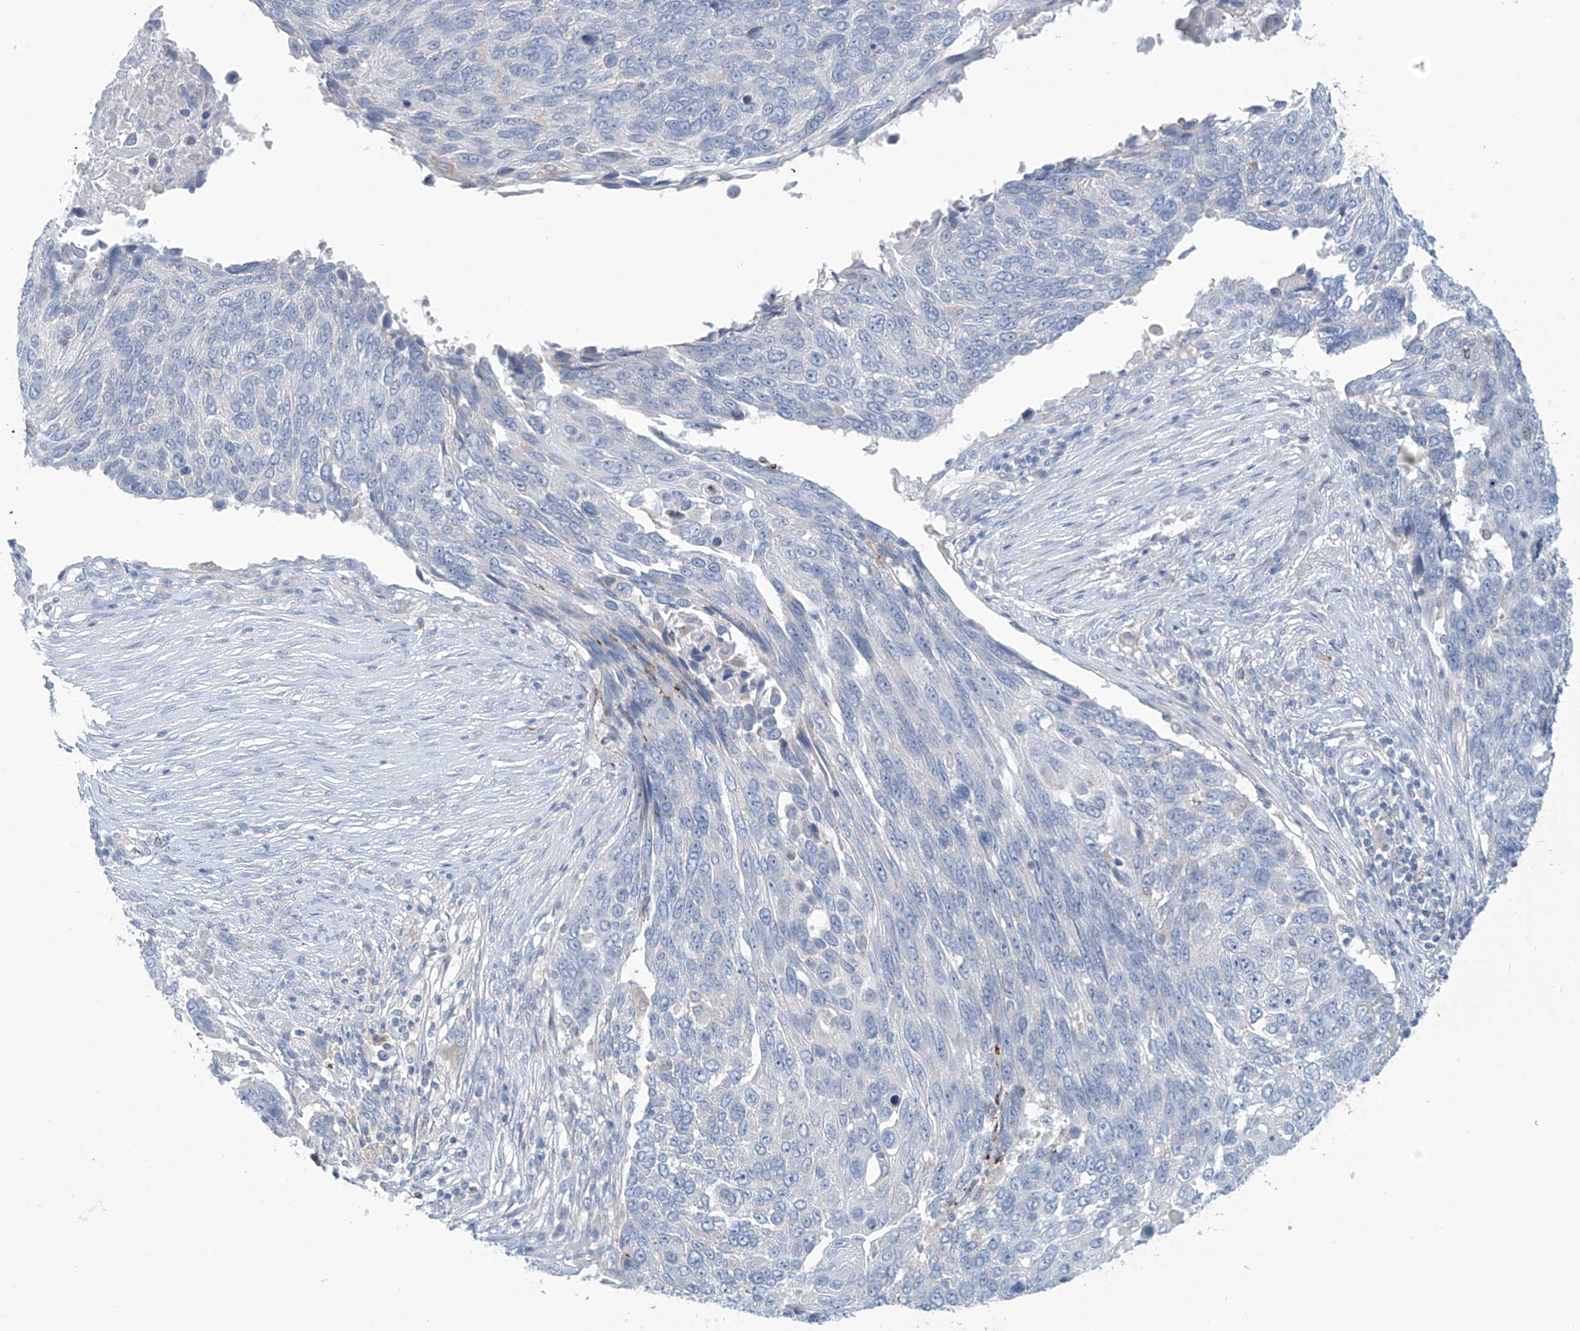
{"staining": {"intensity": "negative", "quantity": "none", "location": "none"}, "tissue": "lung cancer", "cell_type": "Tumor cells", "image_type": "cancer", "snomed": [{"axis": "morphology", "description": "Squamous cell carcinoma, NOS"}, {"axis": "topography", "description": "Lung"}], "caption": "DAB (3,3'-diaminobenzidine) immunohistochemical staining of human squamous cell carcinoma (lung) reveals no significant staining in tumor cells.", "gene": "SLC6A12", "patient": {"sex": "male", "age": 66}}